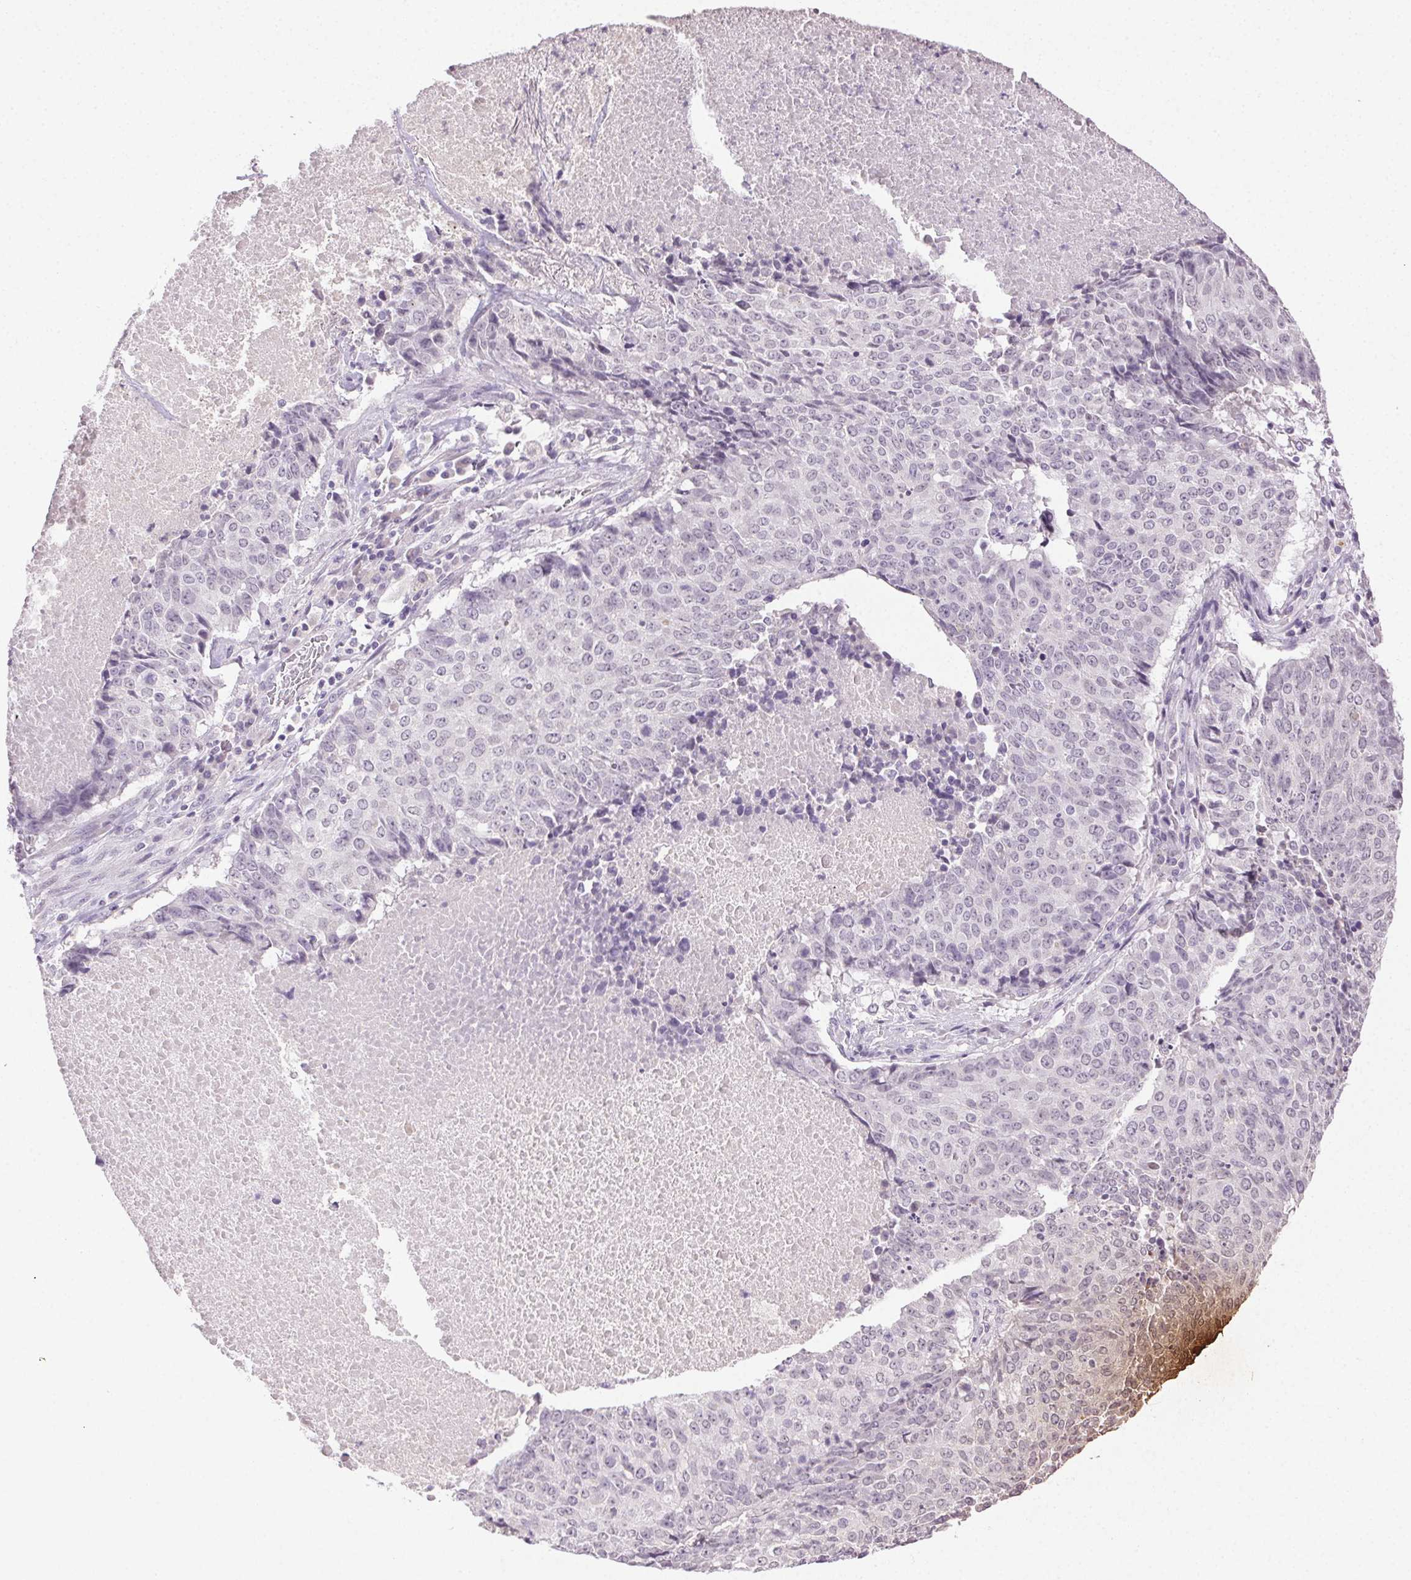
{"staining": {"intensity": "negative", "quantity": "none", "location": "none"}, "tissue": "lung cancer", "cell_type": "Tumor cells", "image_type": "cancer", "snomed": [{"axis": "morphology", "description": "Normal tissue, NOS"}, {"axis": "morphology", "description": "Squamous cell carcinoma, NOS"}, {"axis": "topography", "description": "Bronchus"}, {"axis": "topography", "description": "Lung"}], "caption": "The photomicrograph displays no significant expression in tumor cells of lung cancer.", "gene": "CLDN10", "patient": {"sex": "male", "age": 64}}